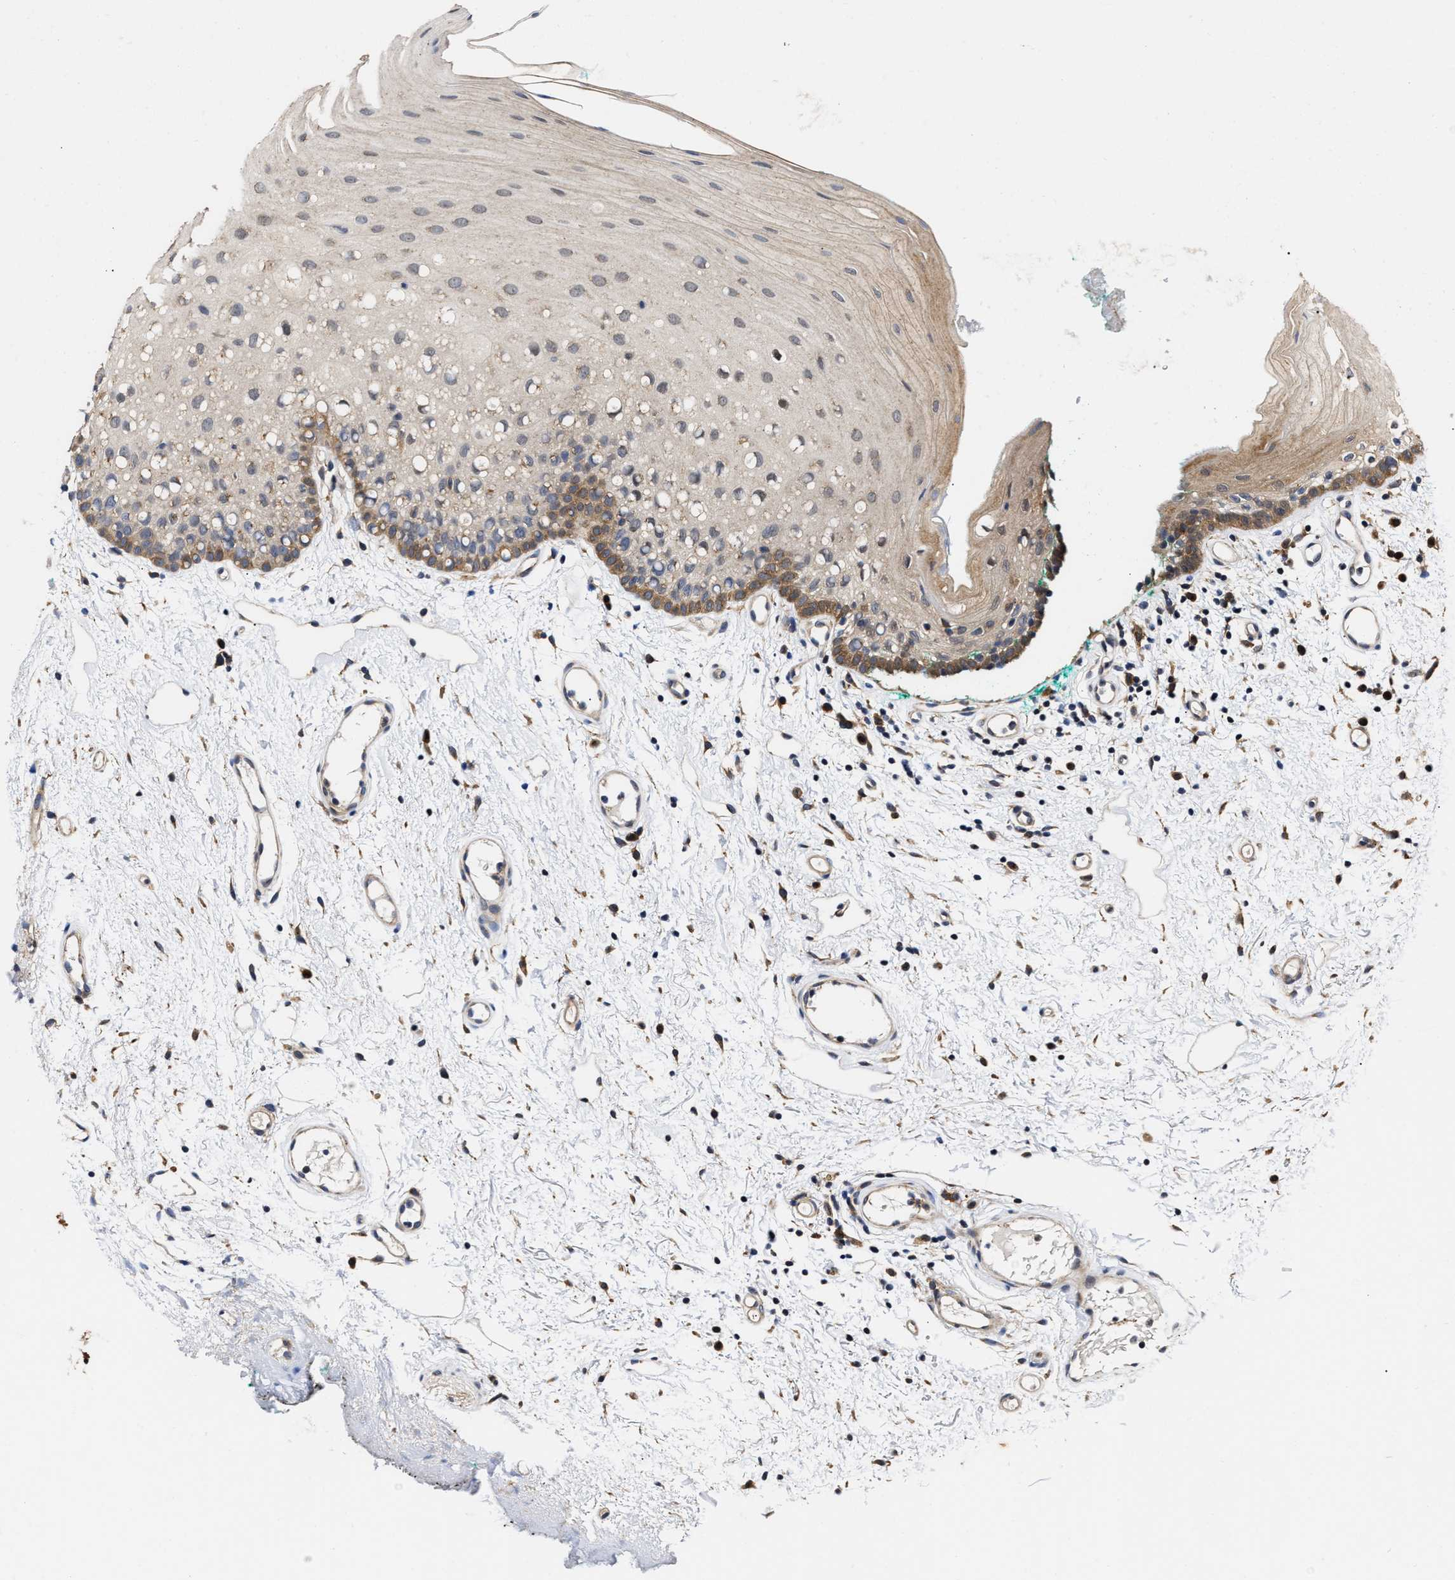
{"staining": {"intensity": "moderate", "quantity": "<25%", "location": "cytoplasmic/membranous"}, "tissue": "oral mucosa", "cell_type": "Squamous epithelial cells", "image_type": "normal", "snomed": [{"axis": "morphology", "description": "Normal tissue, NOS"}, {"axis": "morphology", "description": "Squamous cell carcinoma, NOS"}, {"axis": "topography", "description": "Oral tissue"}, {"axis": "topography", "description": "Salivary gland"}, {"axis": "topography", "description": "Head-Neck"}], "caption": "The histopathology image shows immunohistochemical staining of benign oral mucosa. There is moderate cytoplasmic/membranous staining is appreciated in about <25% of squamous epithelial cells.", "gene": "CLIP2", "patient": {"sex": "female", "age": 62}}